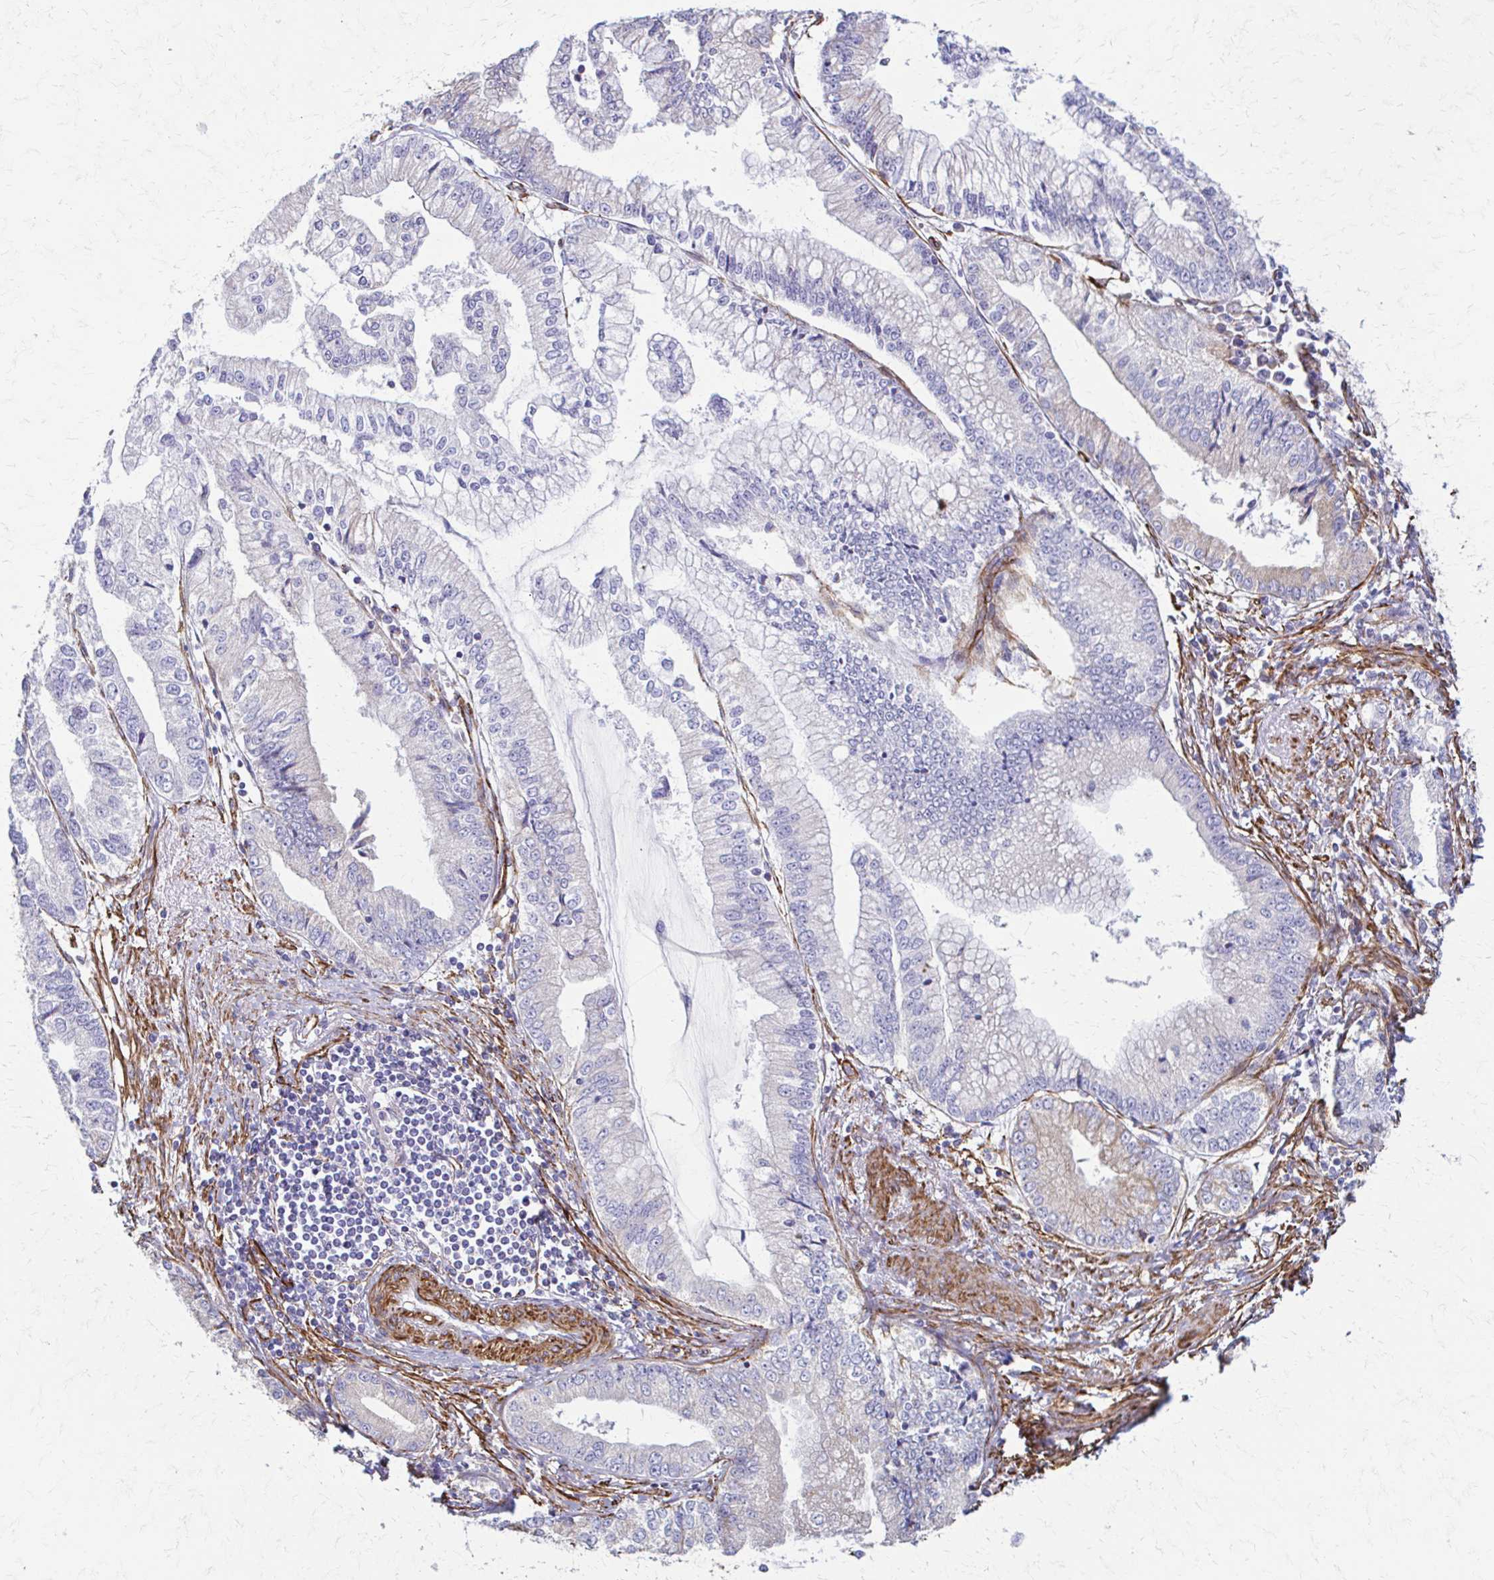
{"staining": {"intensity": "negative", "quantity": "none", "location": "none"}, "tissue": "stomach cancer", "cell_type": "Tumor cells", "image_type": "cancer", "snomed": [{"axis": "morphology", "description": "Adenocarcinoma, NOS"}, {"axis": "topography", "description": "Stomach, upper"}], "caption": "This is an IHC image of stomach cancer. There is no positivity in tumor cells.", "gene": "TIMMDC1", "patient": {"sex": "female", "age": 74}}